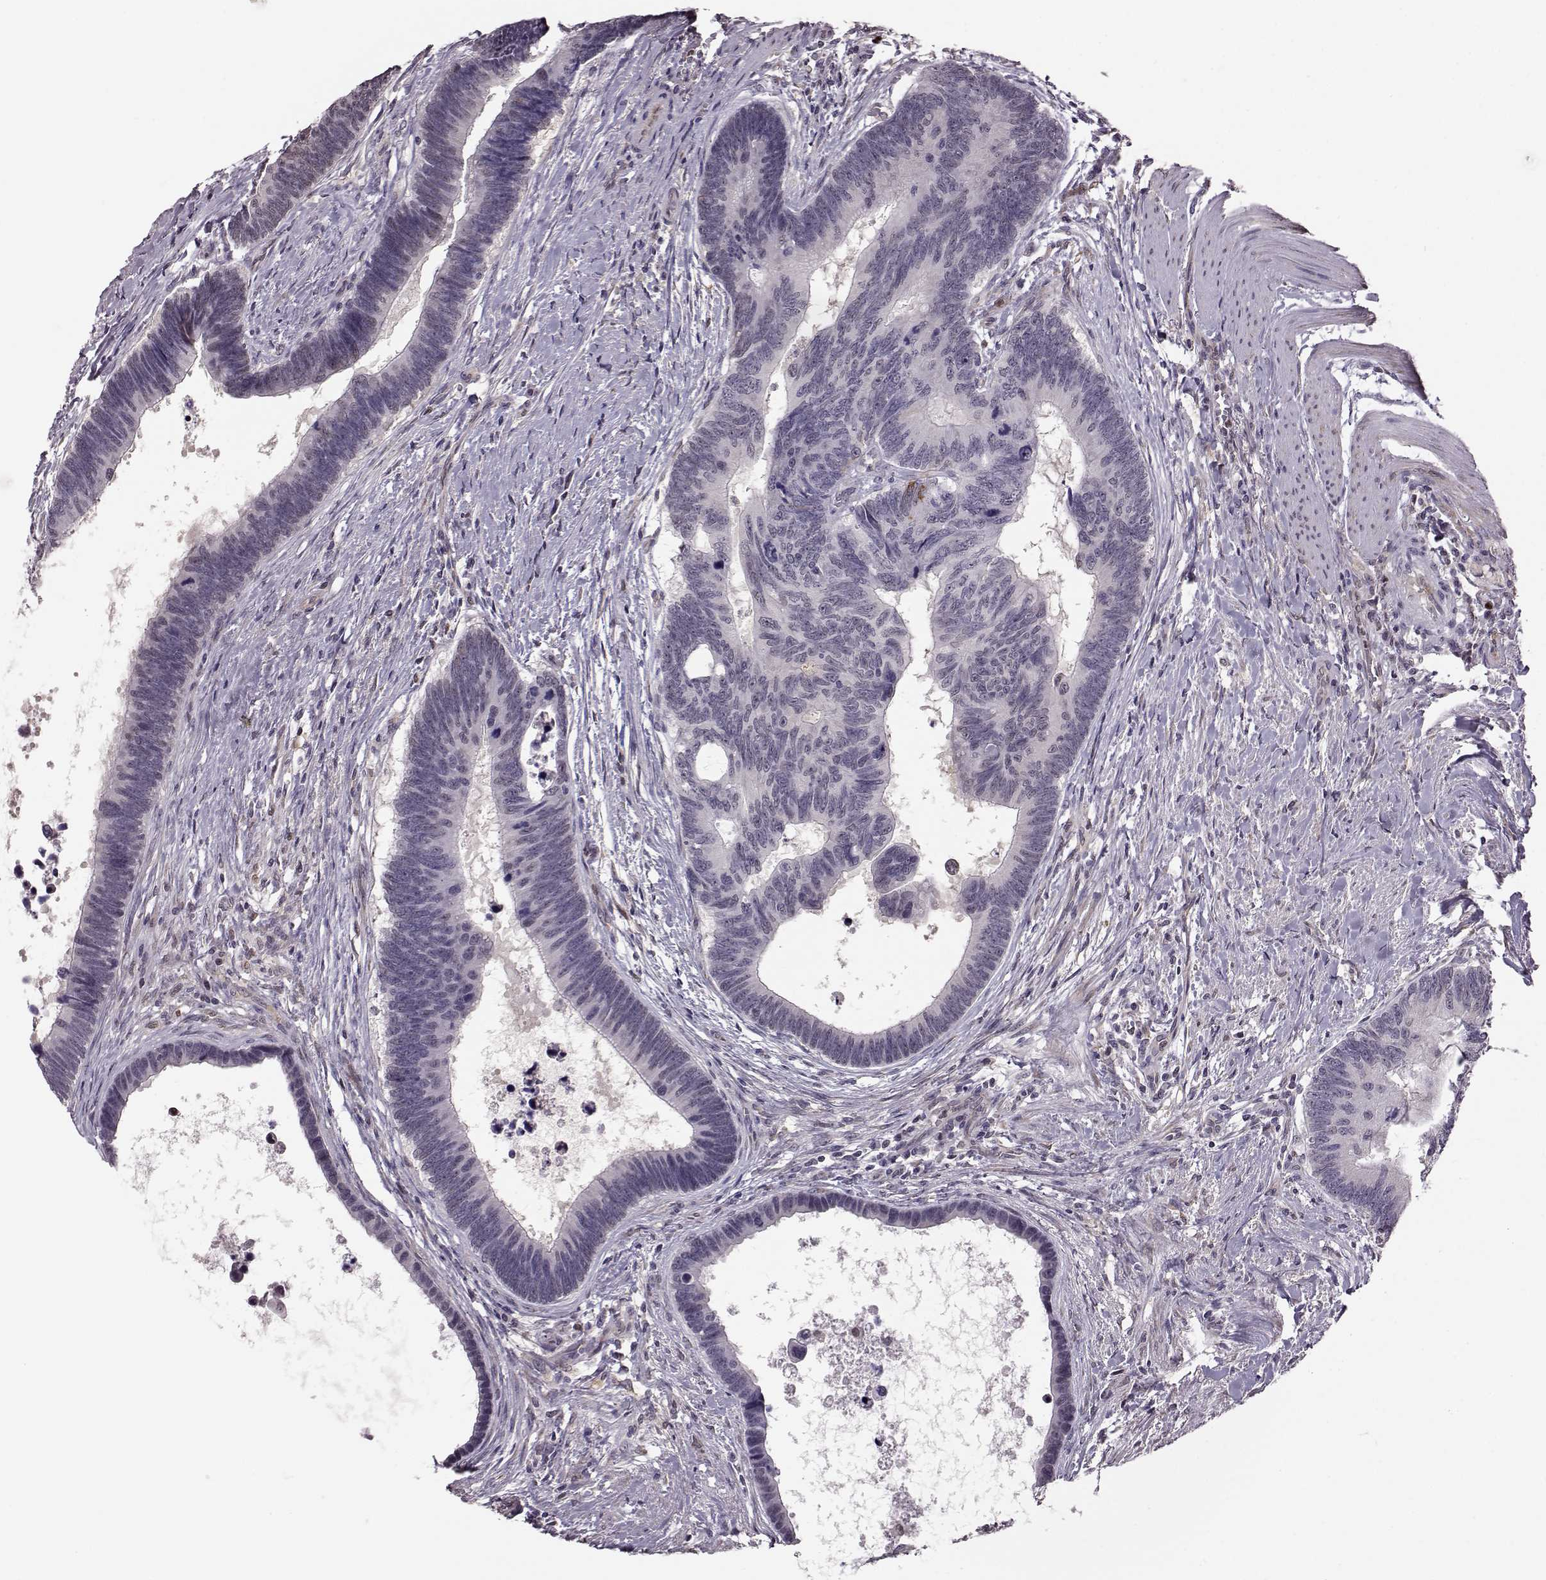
{"staining": {"intensity": "negative", "quantity": "none", "location": "none"}, "tissue": "colorectal cancer", "cell_type": "Tumor cells", "image_type": "cancer", "snomed": [{"axis": "morphology", "description": "Adenocarcinoma, NOS"}, {"axis": "topography", "description": "Colon"}], "caption": "This is a image of immunohistochemistry staining of colorectal cancer (adenocarcinoma), which shows no staining in tumor cells. (DAB (3,3'-diaminobenzidine) immunohistochemistry with hematoxylin counter stain).", "gene": "KLF6", "patient": {"sex": "female", "age": 77}}